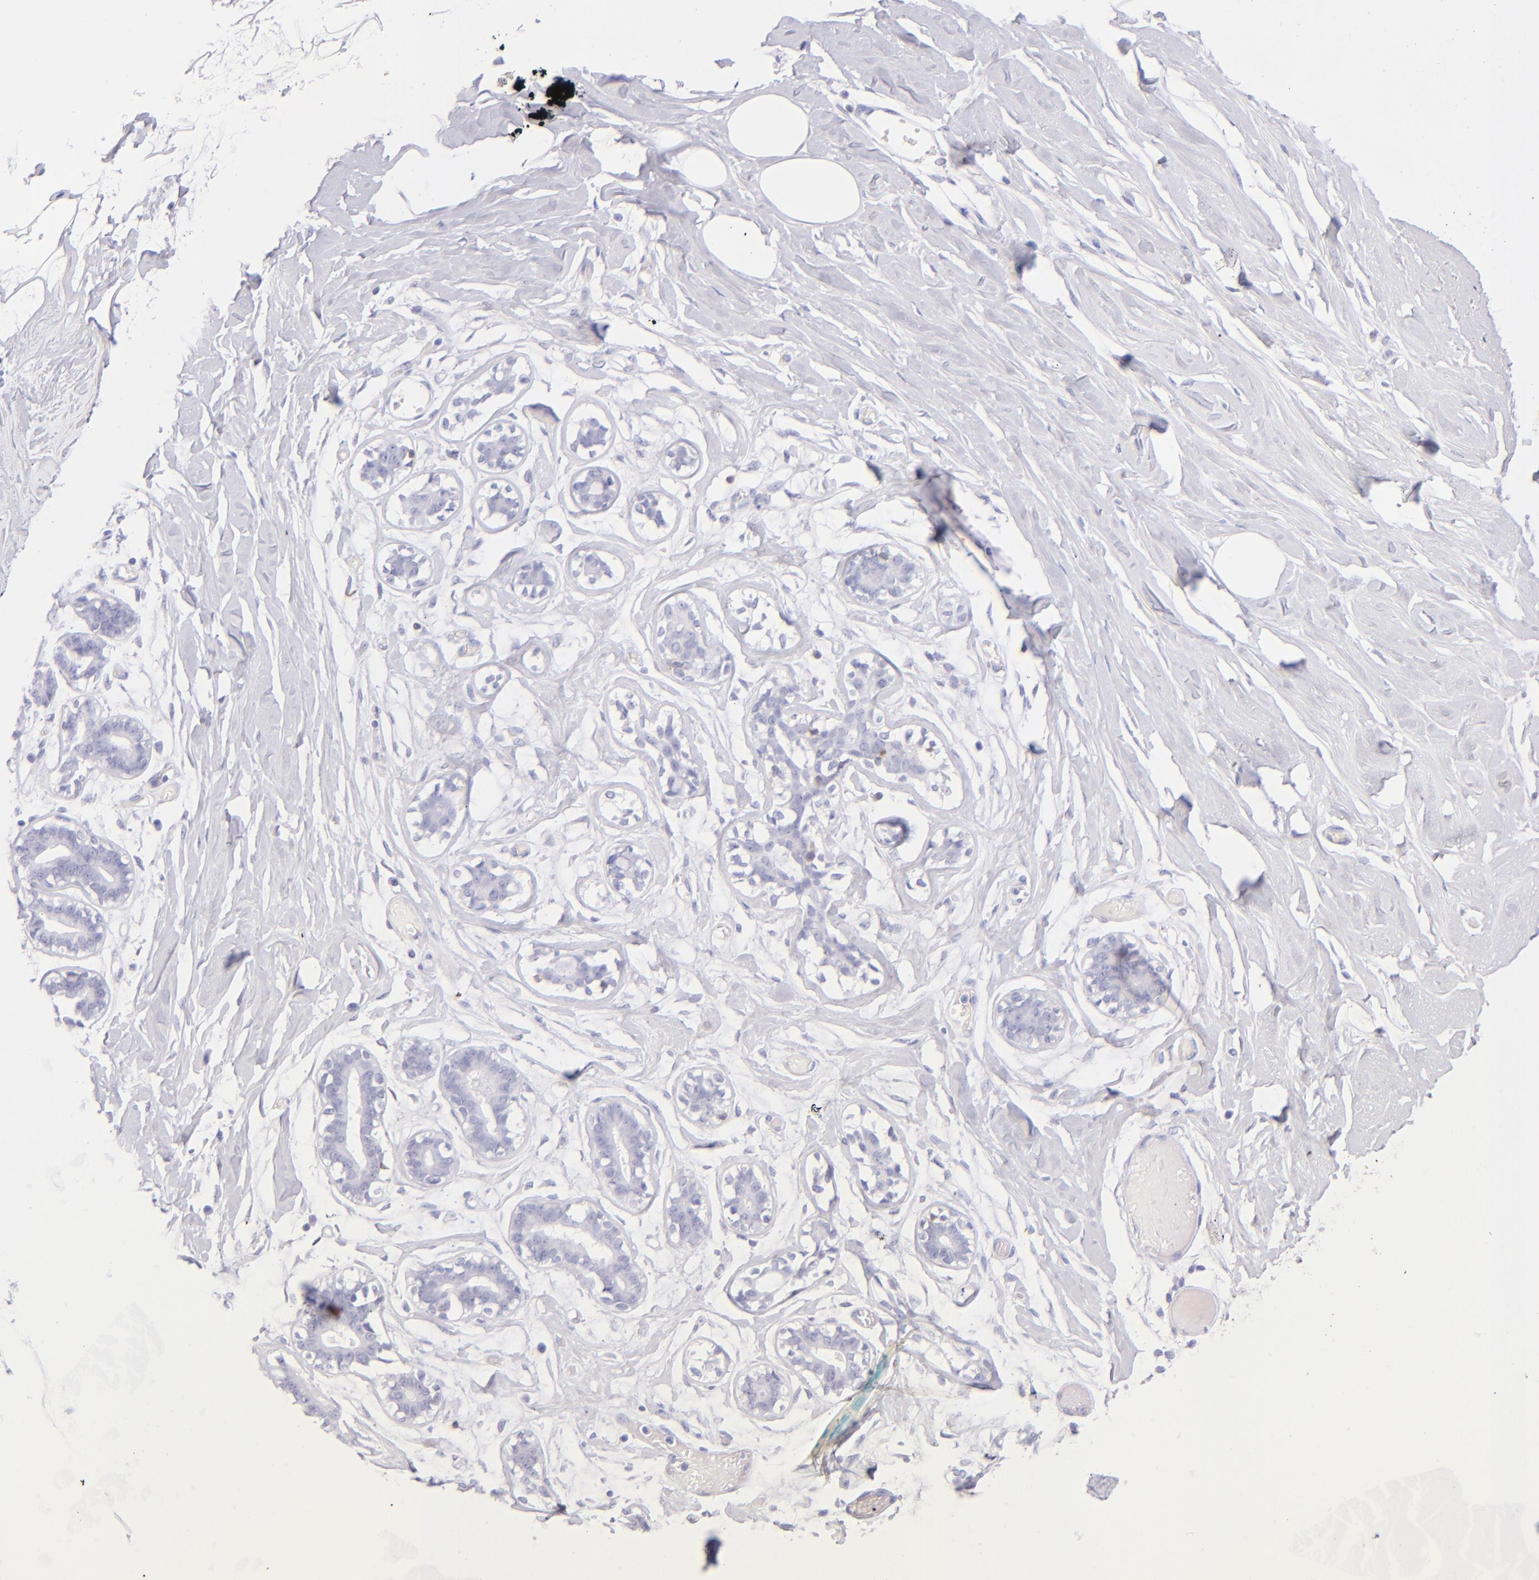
{"staining": {"intensity": "negative", "quantity": "none", "location": "none"}, "tissue": "breast", "cell_type": "Adipocytes", "image_type": "normal", "snomed": [{"axis": "morphology", "description": "Normal tissue, NOS"}, {"axis": "morphology", "description": "Fibrosis, NOS"}, {"axis": "topography", "description": "Breast"}], "caption": "DAB immunohistochemical staining of benign breast exhibits no significant positivity in adipocytes.", "gene": "CD69", "patient": {"sex": "female", "age": 39}}